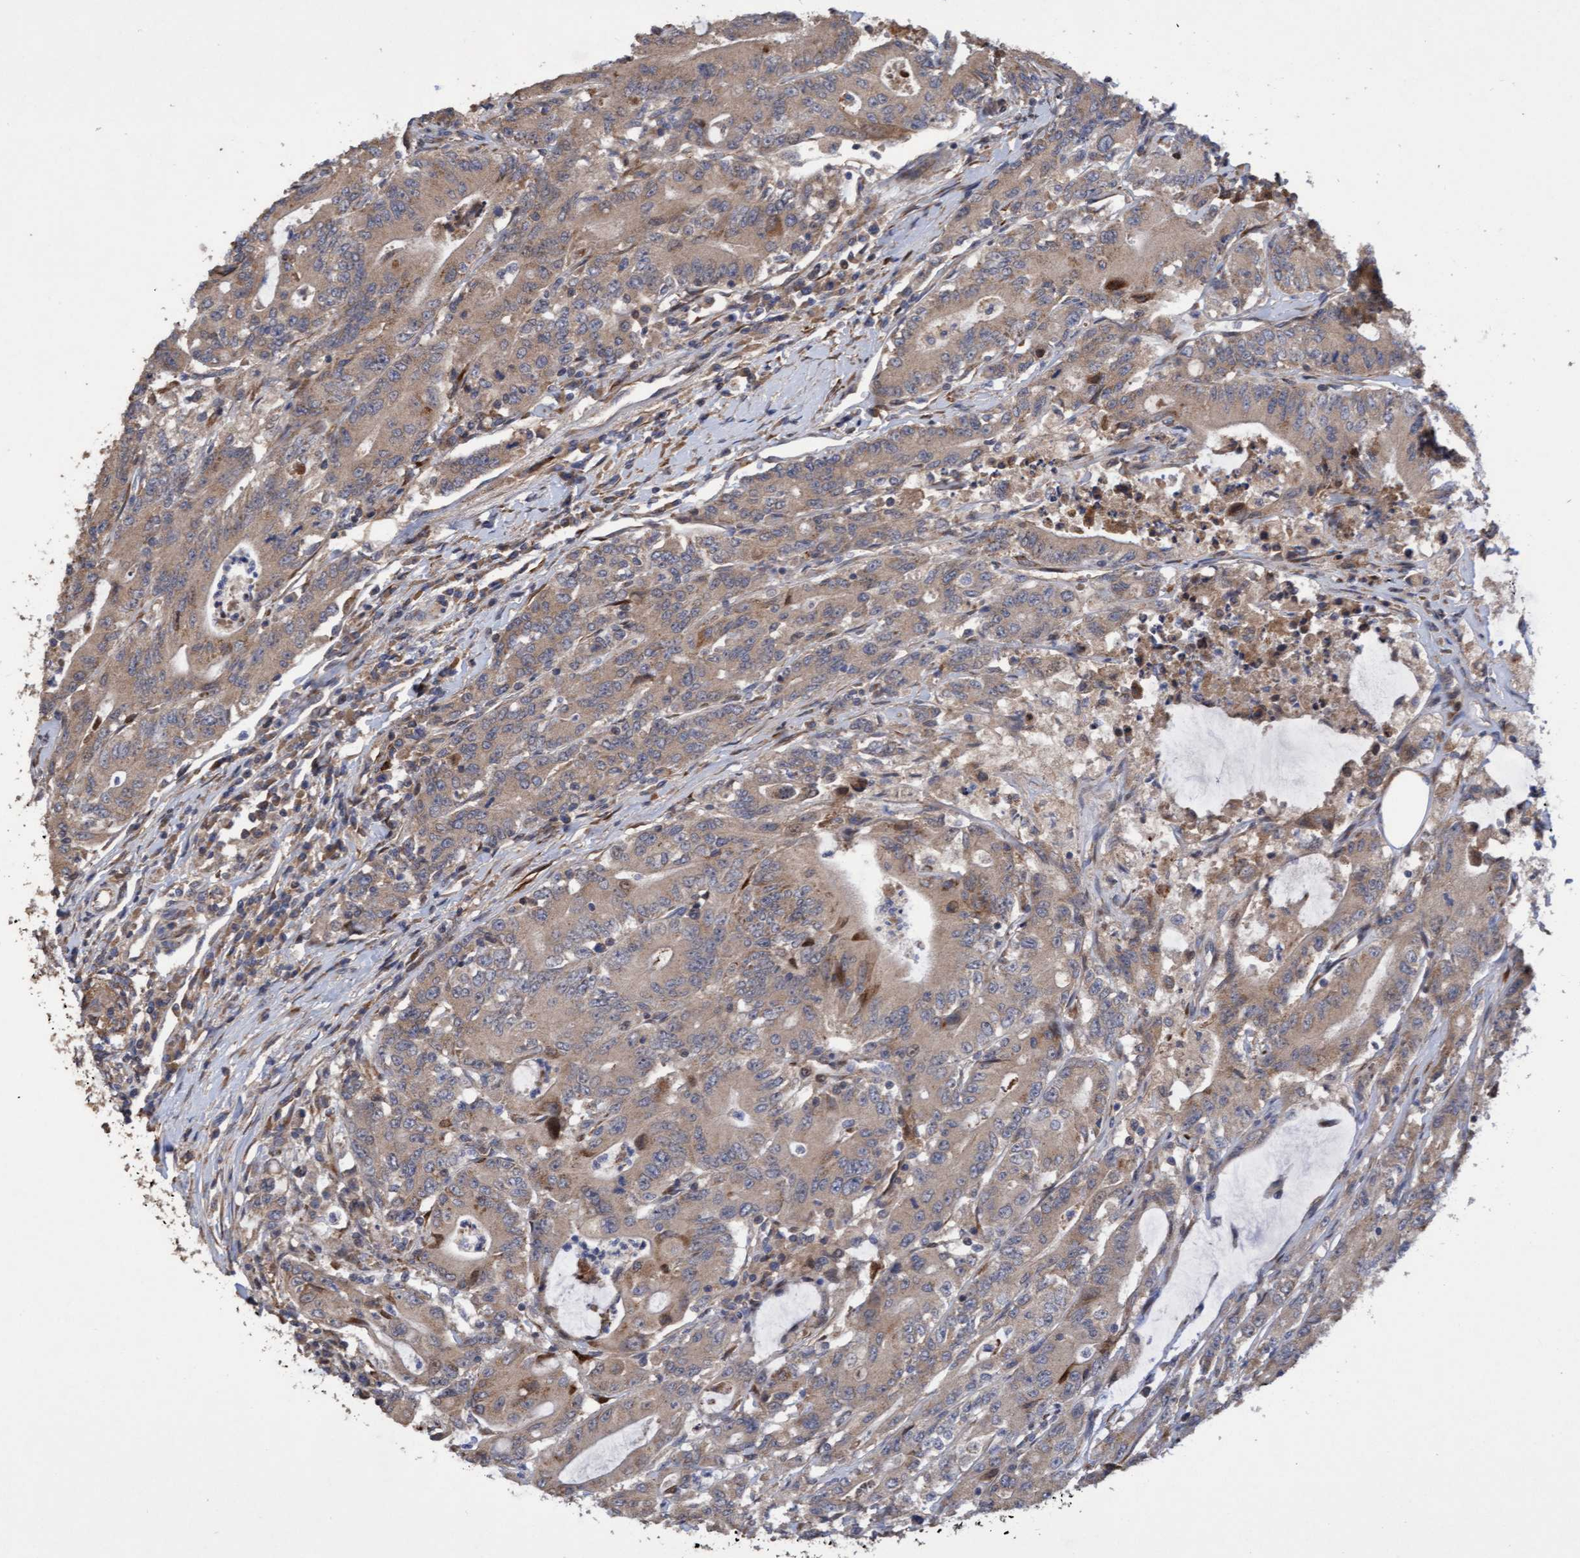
{"staining": {"intensity": "moderate", "quantity": ">75%", "location": "cytoplasmic/membranous"}, "tissue": "colorectal cancer", "cell_type": "Tumor cells", "image_type": "cancer", "snomed": [{"axis": "morphology", "description": "Adenocarcinoma, NOS"}, {"axis": "topography", "description": "Colon"}], "caption": "High-power microscopy captured an immunohistochemistry (IHC) micrograph of colorectal cancer (adenocarcinoma), revealing moderate cytoplasmic/membranous positivity in about >75% of tumor cells.", "gene": "ELP5", "patient": {"sex": "female", "age": 77}}